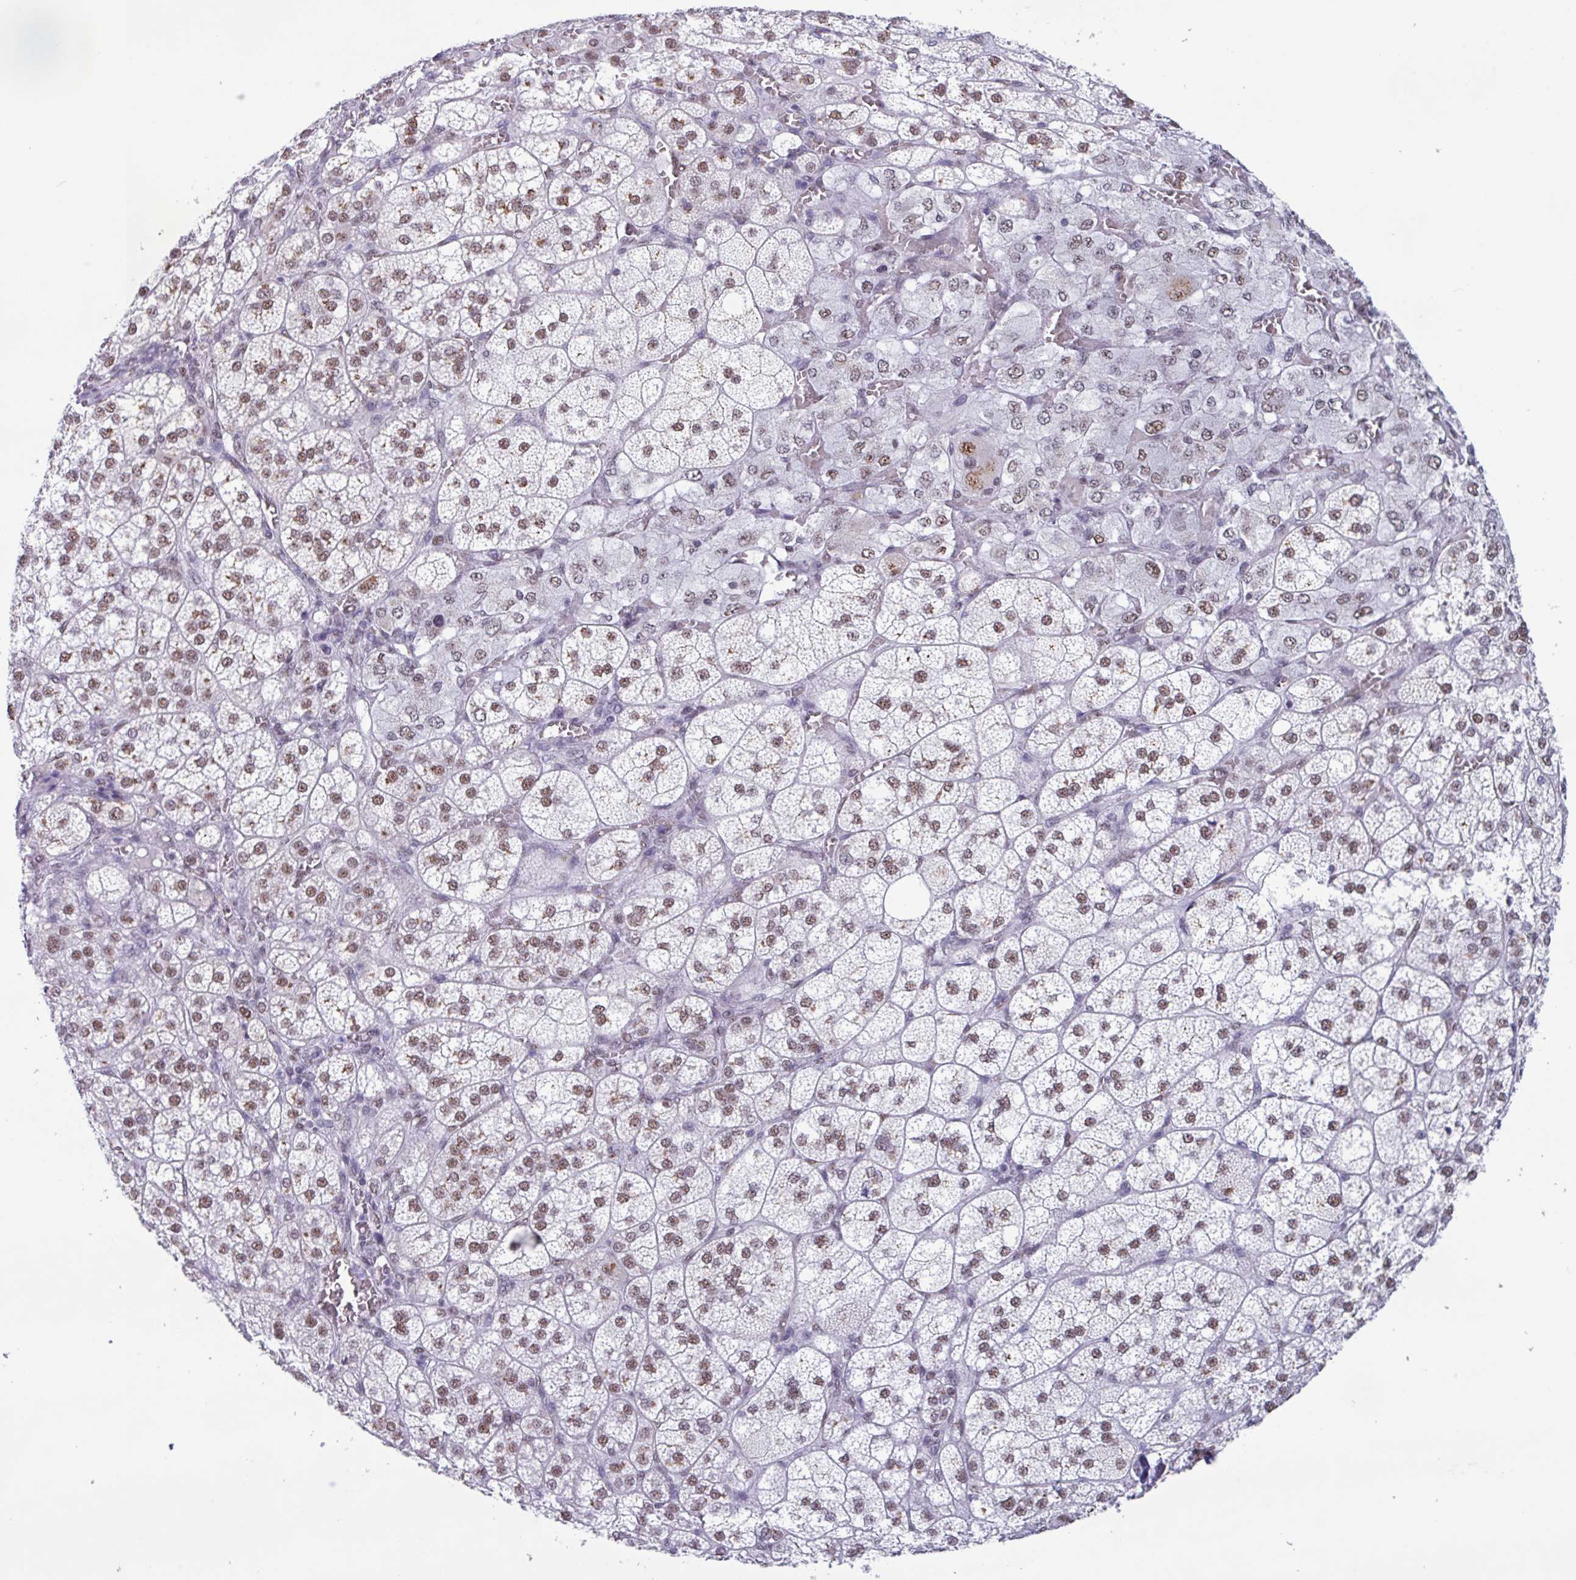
{"staining": {"intensity": "moderate", "quantity": "25%-75%", "location": "cytoplasmic/membranous,nuclear"}, "tissue": "adrenal gland", "cell_type": "Glandular cells", "image_type": "normal", "snomed": [{"axis": "morphology", "description": "Normal tissue, NOS"}, {"axis": "topography", "description": "Adrenal gland"}], "caption": "Glandular cells demonstrate moderate cytoplasmic/membranous,nuclear expression in approximately 25%-75% of cells in benign adrenal gland.", "gene": "PUF60", "patient": {"sex": "female", "age": 60}}